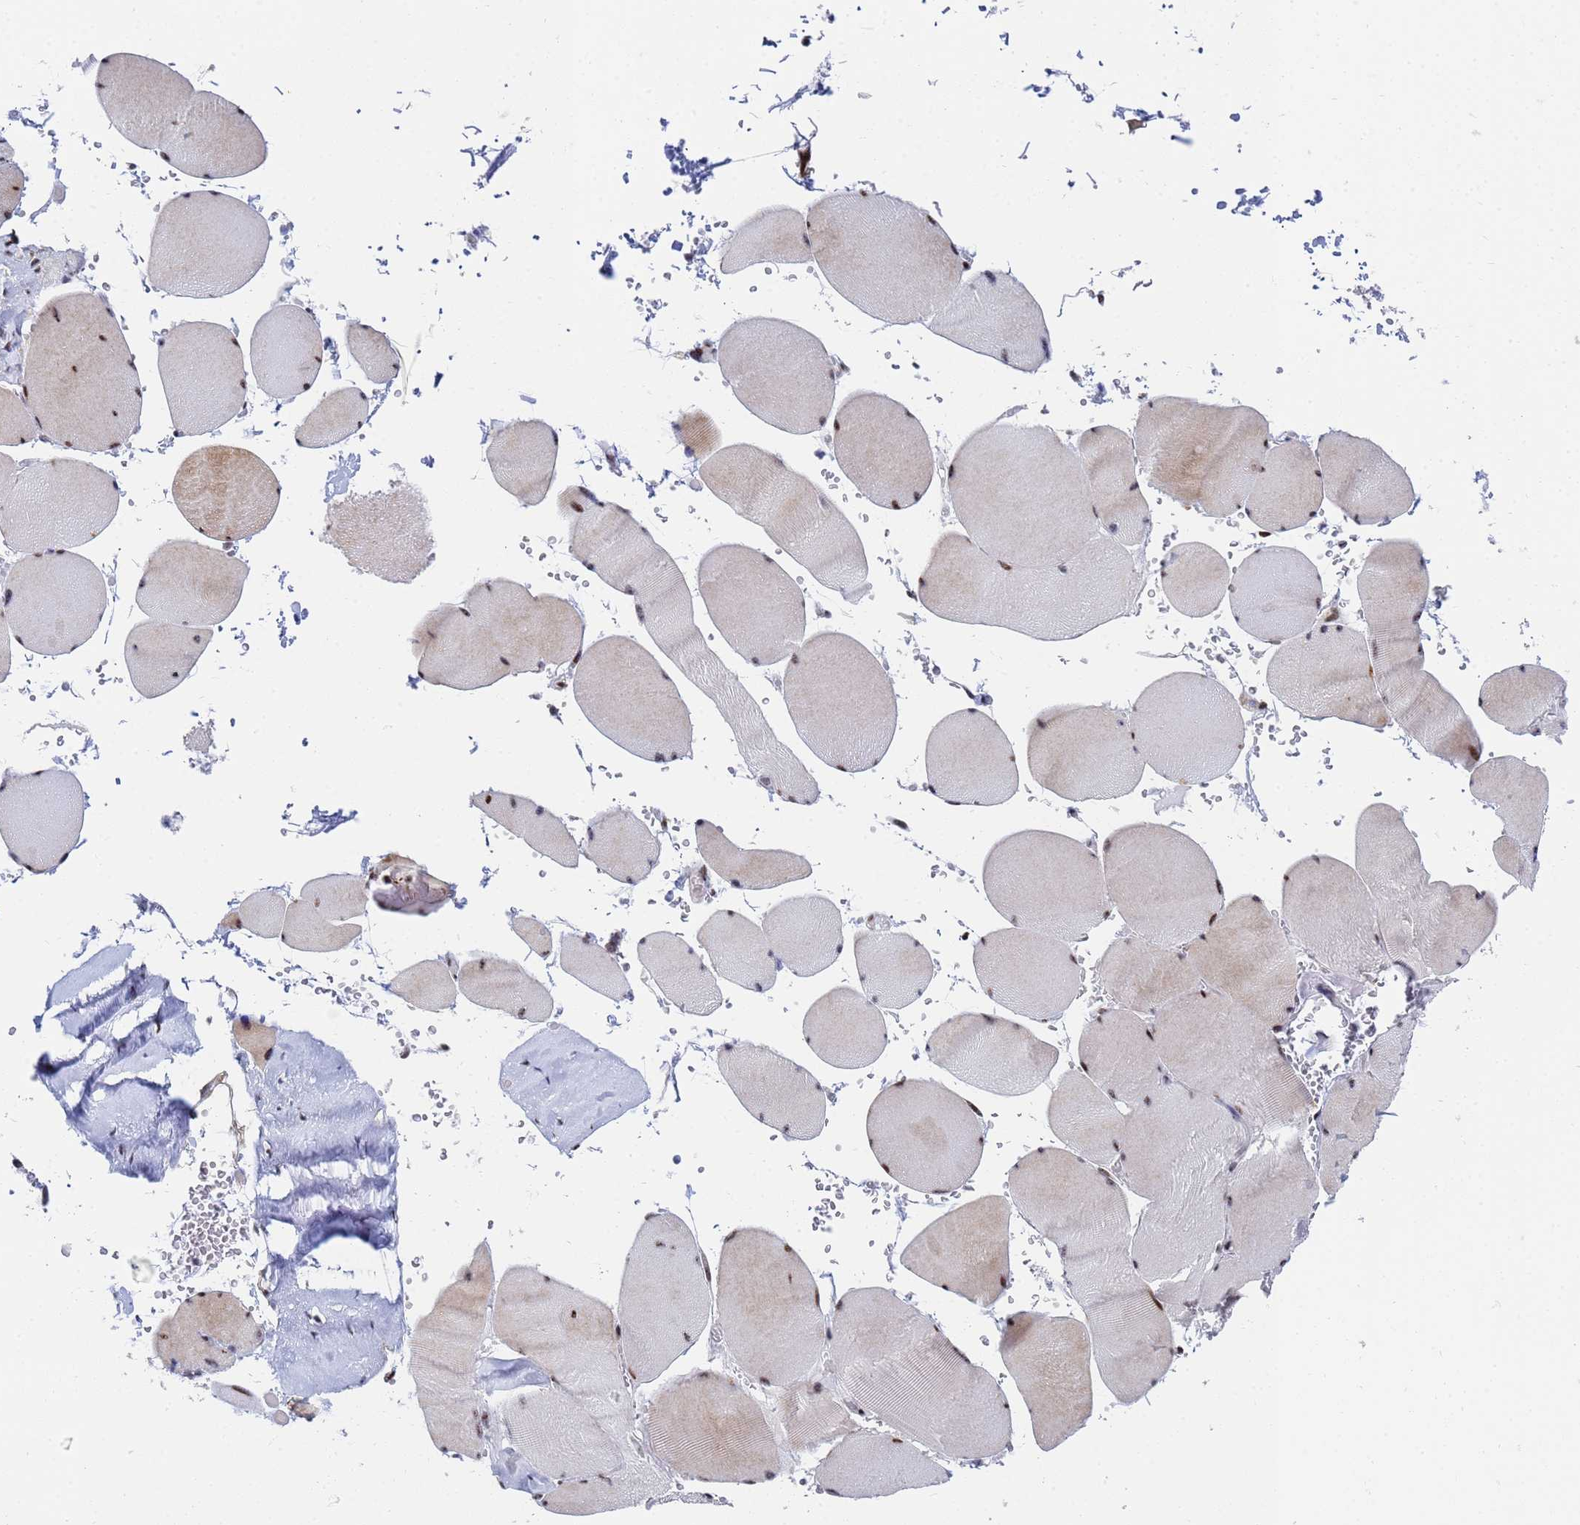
{"staining": {"intensity": "moderate", "quantity": "25%-75%", "location": "nuclear"}, "tissue": "skeletal muscle", "cell_type": "Myocytes", "image_type": "normal", "snomed": [{"axis": "morphology", "description": "Normal tissue, NOS"}, {"axis": "topography", "description": "Skeletal muscle"}, {"axis": "topography", "description": "Head-Neck"}], "caption": "Immunohistochemical staining of normal skeletal muscle exhibits moderate nuclear protein positivity in approximately 25%-75% of myocytes. (Stains: DAB (3,3'-diaminobenzidine) in brown, nuclei in blue, Microscopy: brightfield microscopy at high magnification).", "gene": "AP5Z1", "patient": {"sex": "male", "age": 66}}